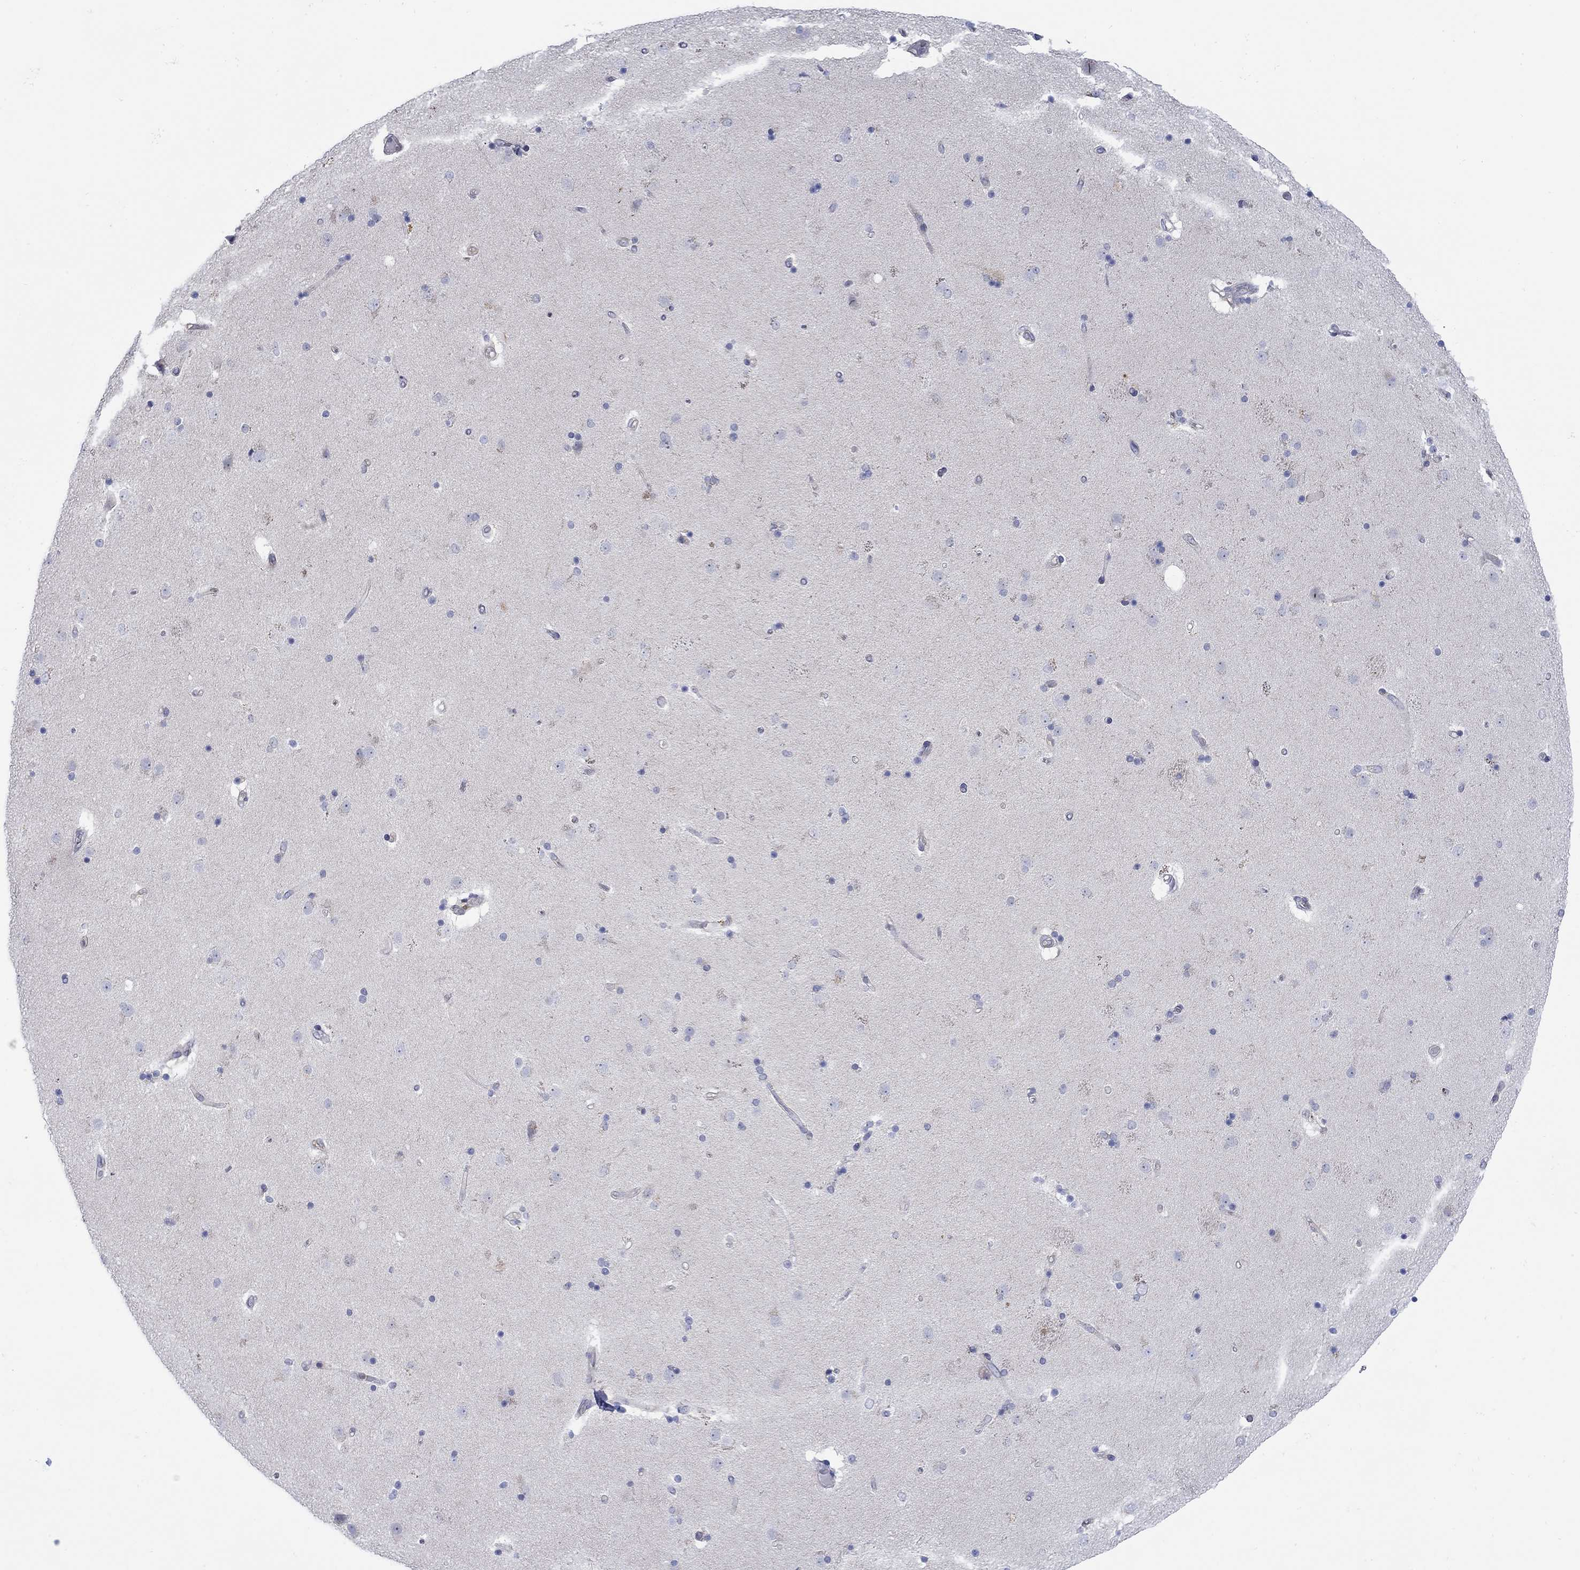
{"staining": {"intensity": "negative", "quantity": "none", "location": "none"}, "tissue": "caudate", "cell_type": "Glial cells", "image_type": "normal", "snomed": [{"axis": "morphology", "description": "Normal tissue, NOS"}, {"axis": "topography", "description": "Lateral ventricle wall"}], "caption": "High power microscopy image of an immunohistochemistry histopathology image of benign caudate, revealing no significant expression in glial cells.", "gene": "TEKT3", "patient": {"sex": "female", "age": 71}}